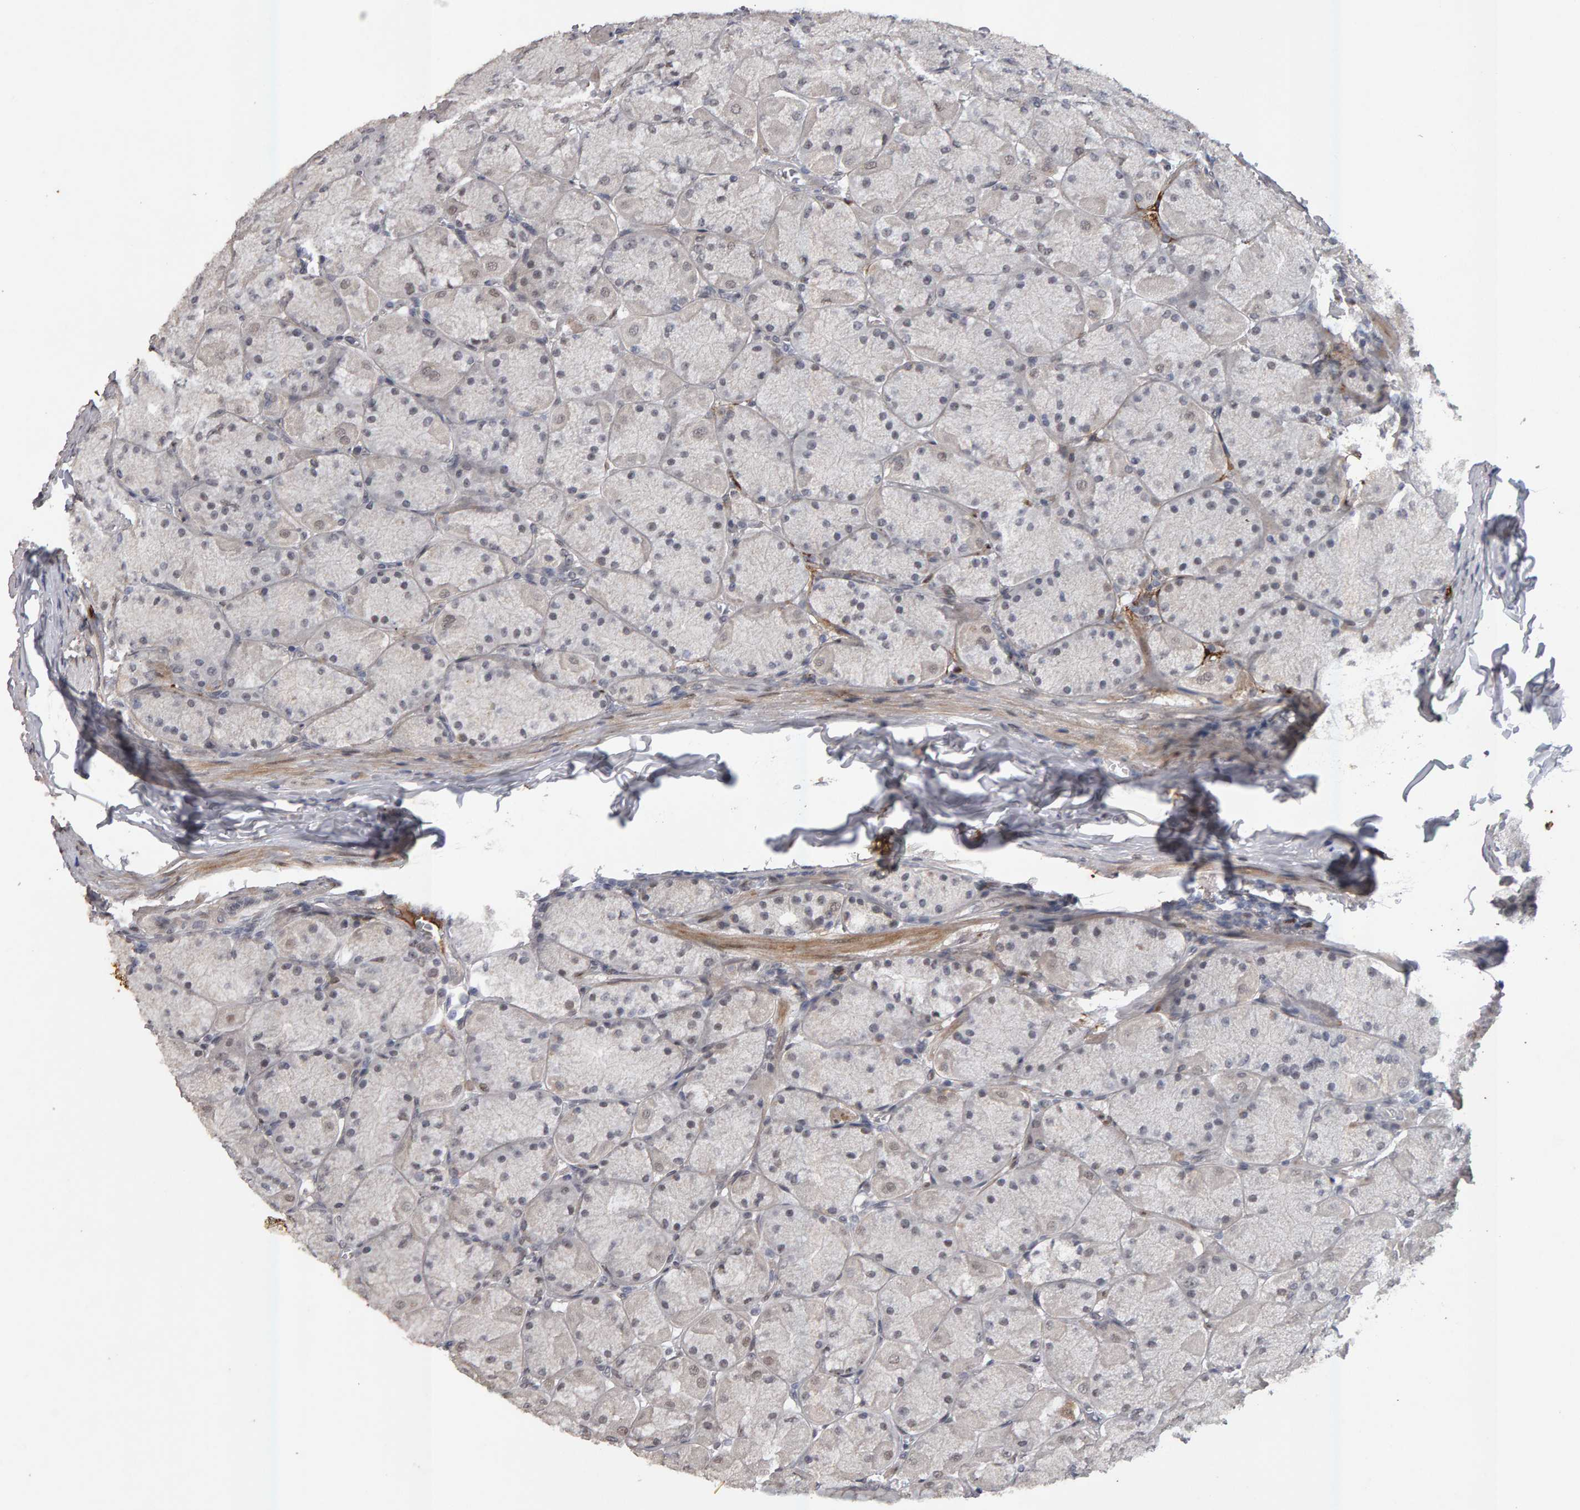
{"staining": {"intensity": "weak", "quantity": "25%-75%", "location": "cytoplasmic/membranous,nuclear"}, "tissue": "stomach", "cell_type": "Glandular cells", "image_type": "normal", "snomed": [{"axis": "morphology", "description": "Normal tissue, NOS"}, {"axis": "topography", "description": "Stomach, upper"}], "caption": "Immunohistochemistry (IHC) (DAB) staining of unremarkable stomach shows weak cytoplasmic/membranous,nuclear protein expression in approximately 25%-75% of glandular cells.", "gene": "IPO8", "patient": {"sex": "female", "age": 56}}